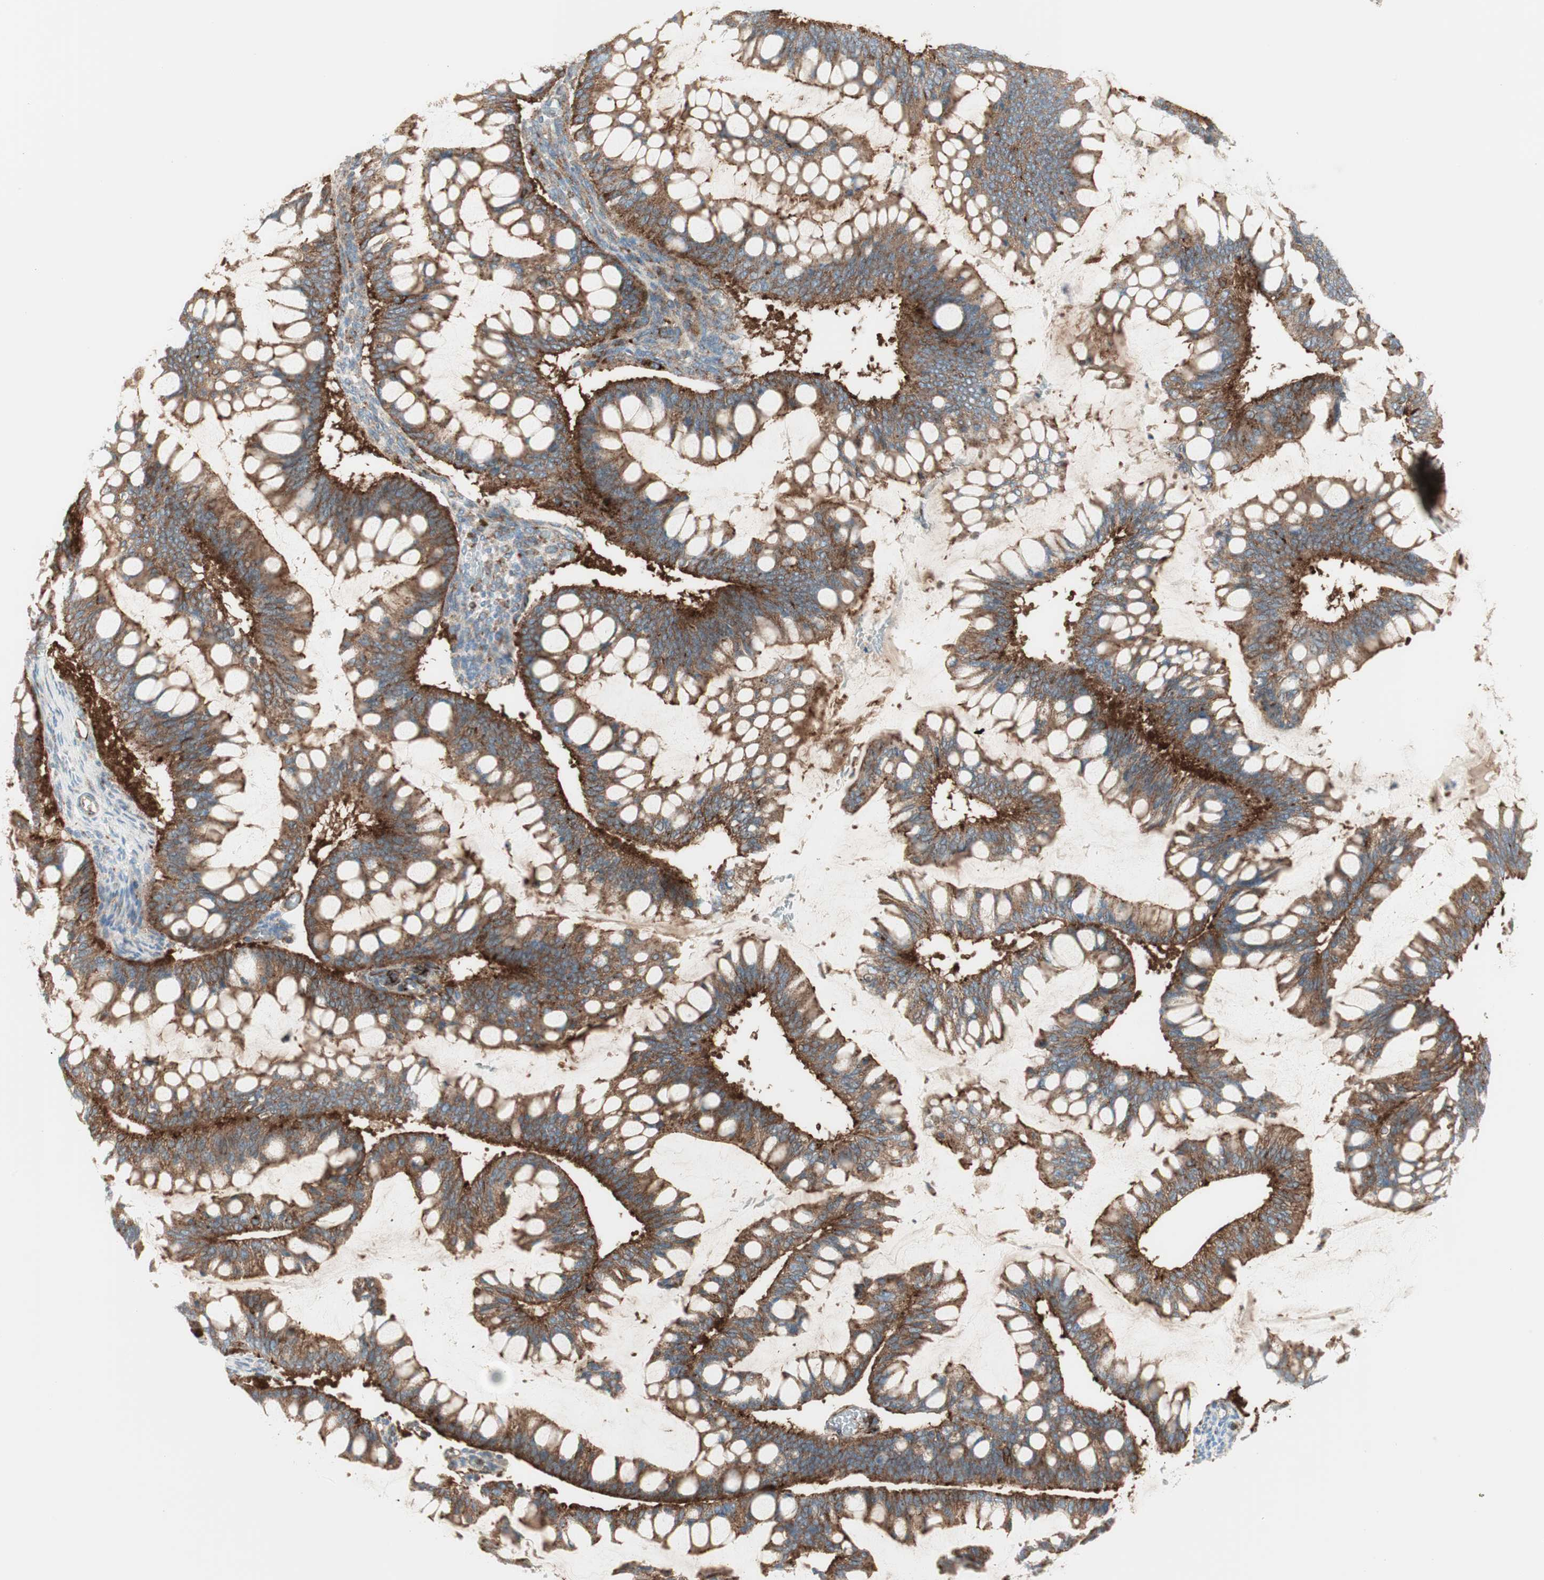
{"staining": {"intensity": "moderate", "quantity": "25%-75%", "location": "cytoplasmic/membranous"}, "tissue": "ovarian cancer", "cell_type": "Tumor cells", "image_type": "cancer", "snomed": [{"axis": "morphology", "description": "Cystadenocarcinoma, mucinous, NOS"}, {"axis": "topography", "description": "Ovary"}], "caption": "Immunohistochemical staining of mucinous cystadenocarcinoma (ovarian) demonstrates medium levels of moderate cytoplasmic/membranous staining in about 25%-75% of tumor cells.", "gene": "ATP6V1G1", "patient": {"sex": "female", "age": 73}}